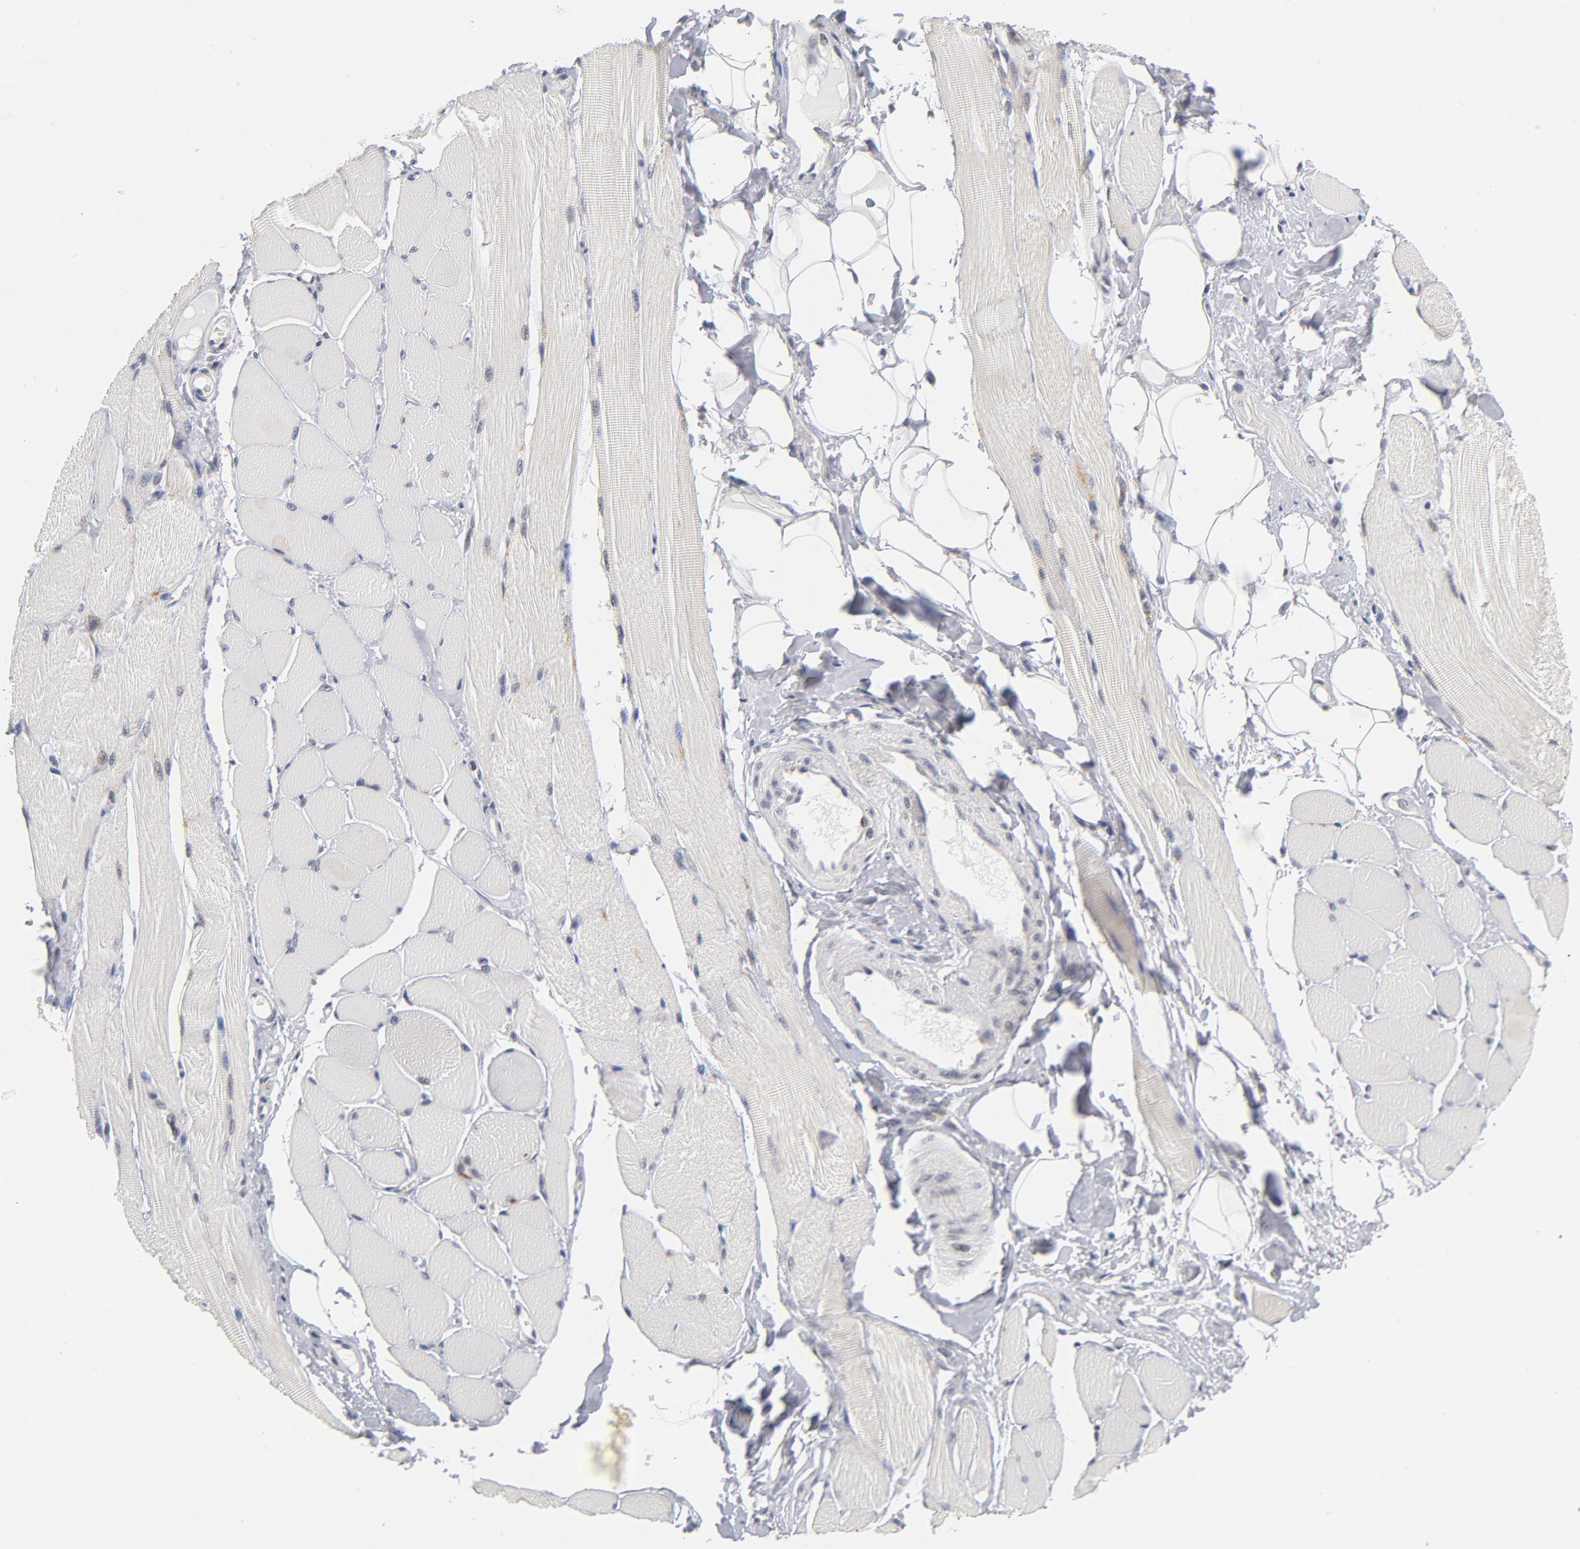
{"staining": {"intensity": "negative", "quantity": "none", "location": "none"}, "tissue": "skeletal muscle", "cell_type": "Myocytes", "image_type": "normal", "snomed": [{"axis": "morphology", "description": "Normal tissue, NOS"}, {"axis": "topography", "description": "Skeletal muscle"}, {"axis": "topography", "description": "Peripheral nerve tissue"}], "caption": "High magnification brightfield microscopy of benign skeletal muscle stained with DAB (brown) and counterstained with hematoxylin (blue): myocytes show no significant expression.", "gene": "BAP1", "patient": {"sex": "female", "age": 84}}